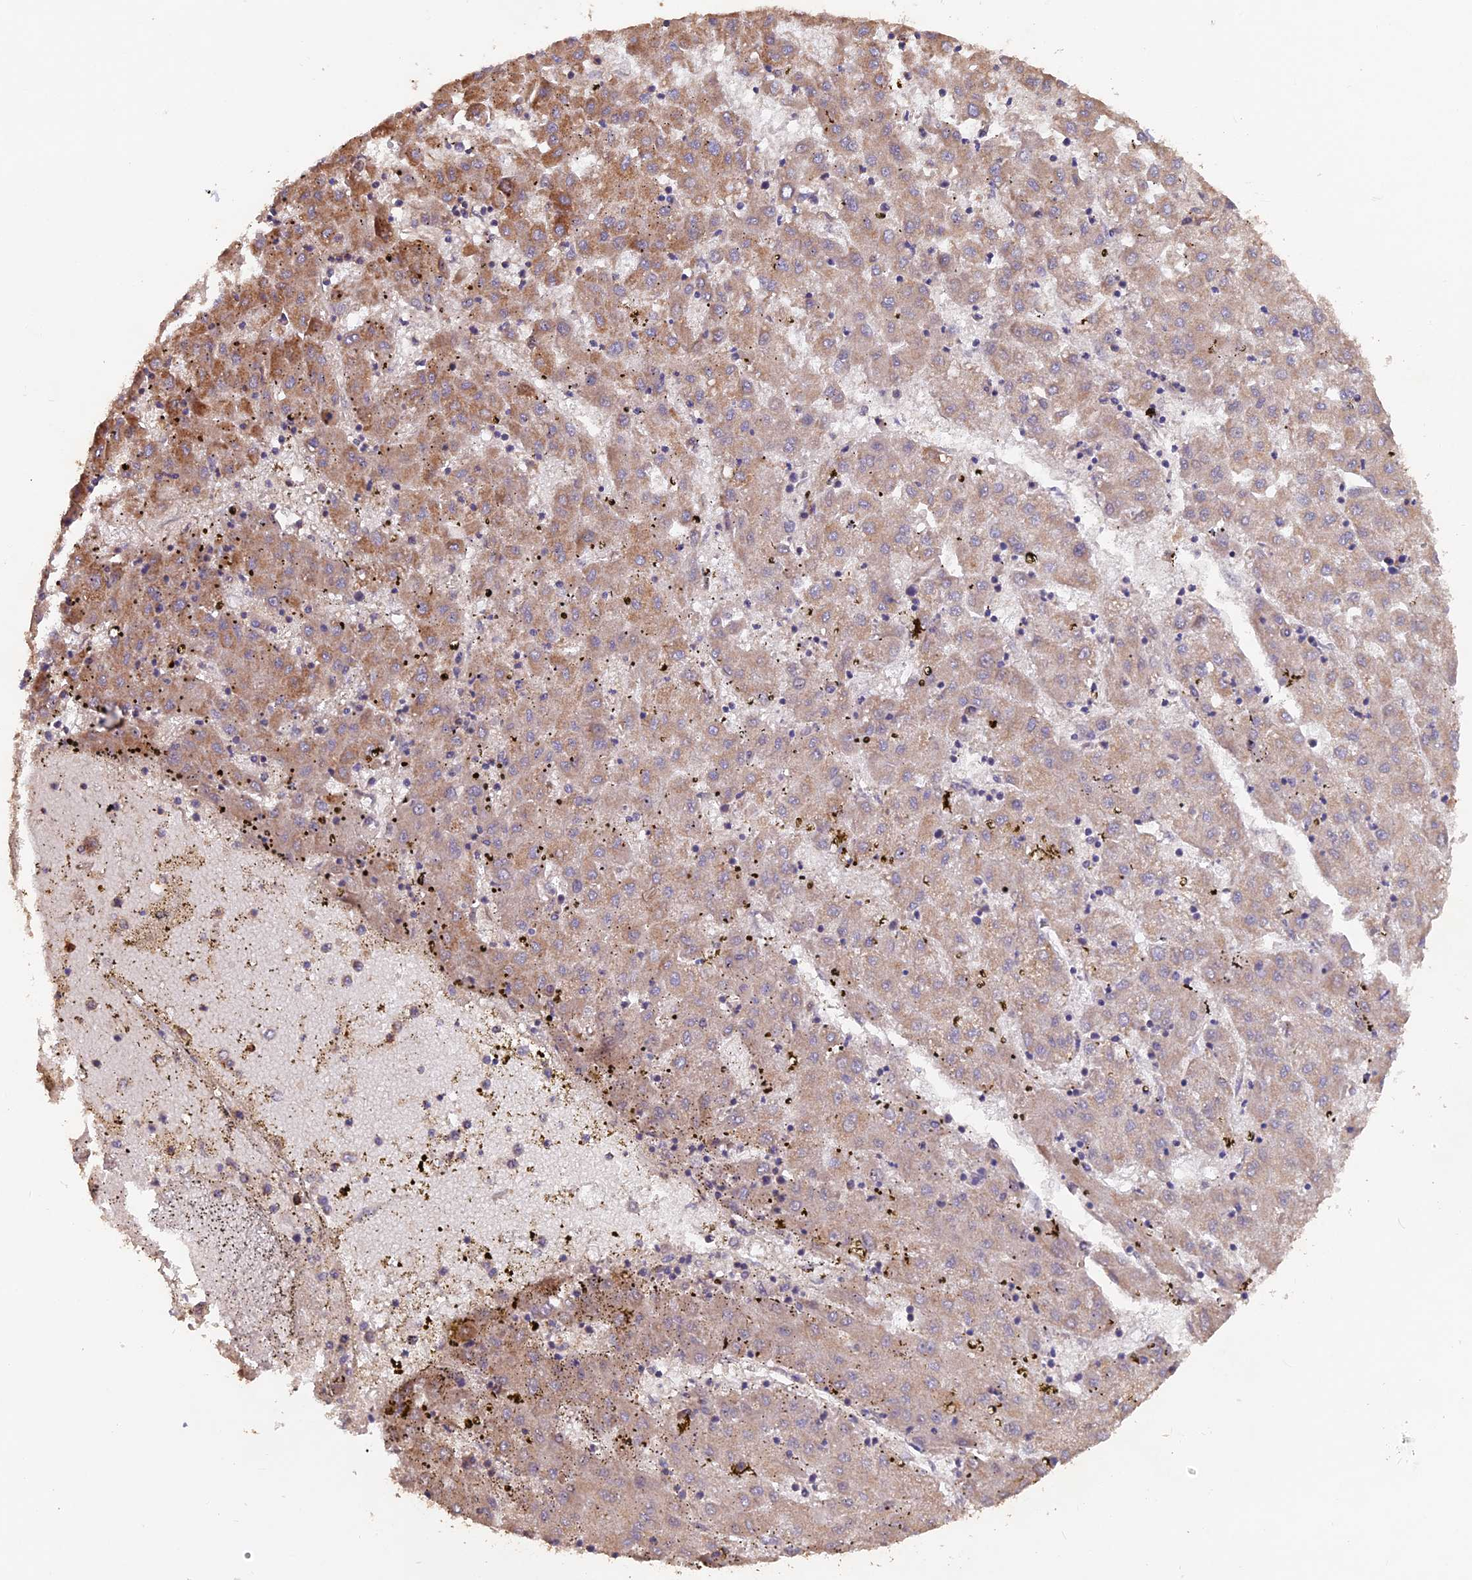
{"staining": {"intensity": "moderate", "quantity": "25%-75%", "location": "cytoplasmic/membranous"}, "tissue": "liver cancer", "cell_type": "Tumor cells", "image_type": "cancer", "snomed": [{"axis": "morphology", "description": "Carcinoma, Hepatocellular, NOS"}, {"axis": "topography", "description": "Liver"}], "caption": "Liver cancer stained for a protein displays moderate cytoplasmic/membranous positivity in tumor cells. The staining is performed using DAB brown chromogen to label protein expression. The nuclei are counter-stained blue using hematoxylin.", "gene": "IFT22", "patient": {"sex": "male", "age": 72}}